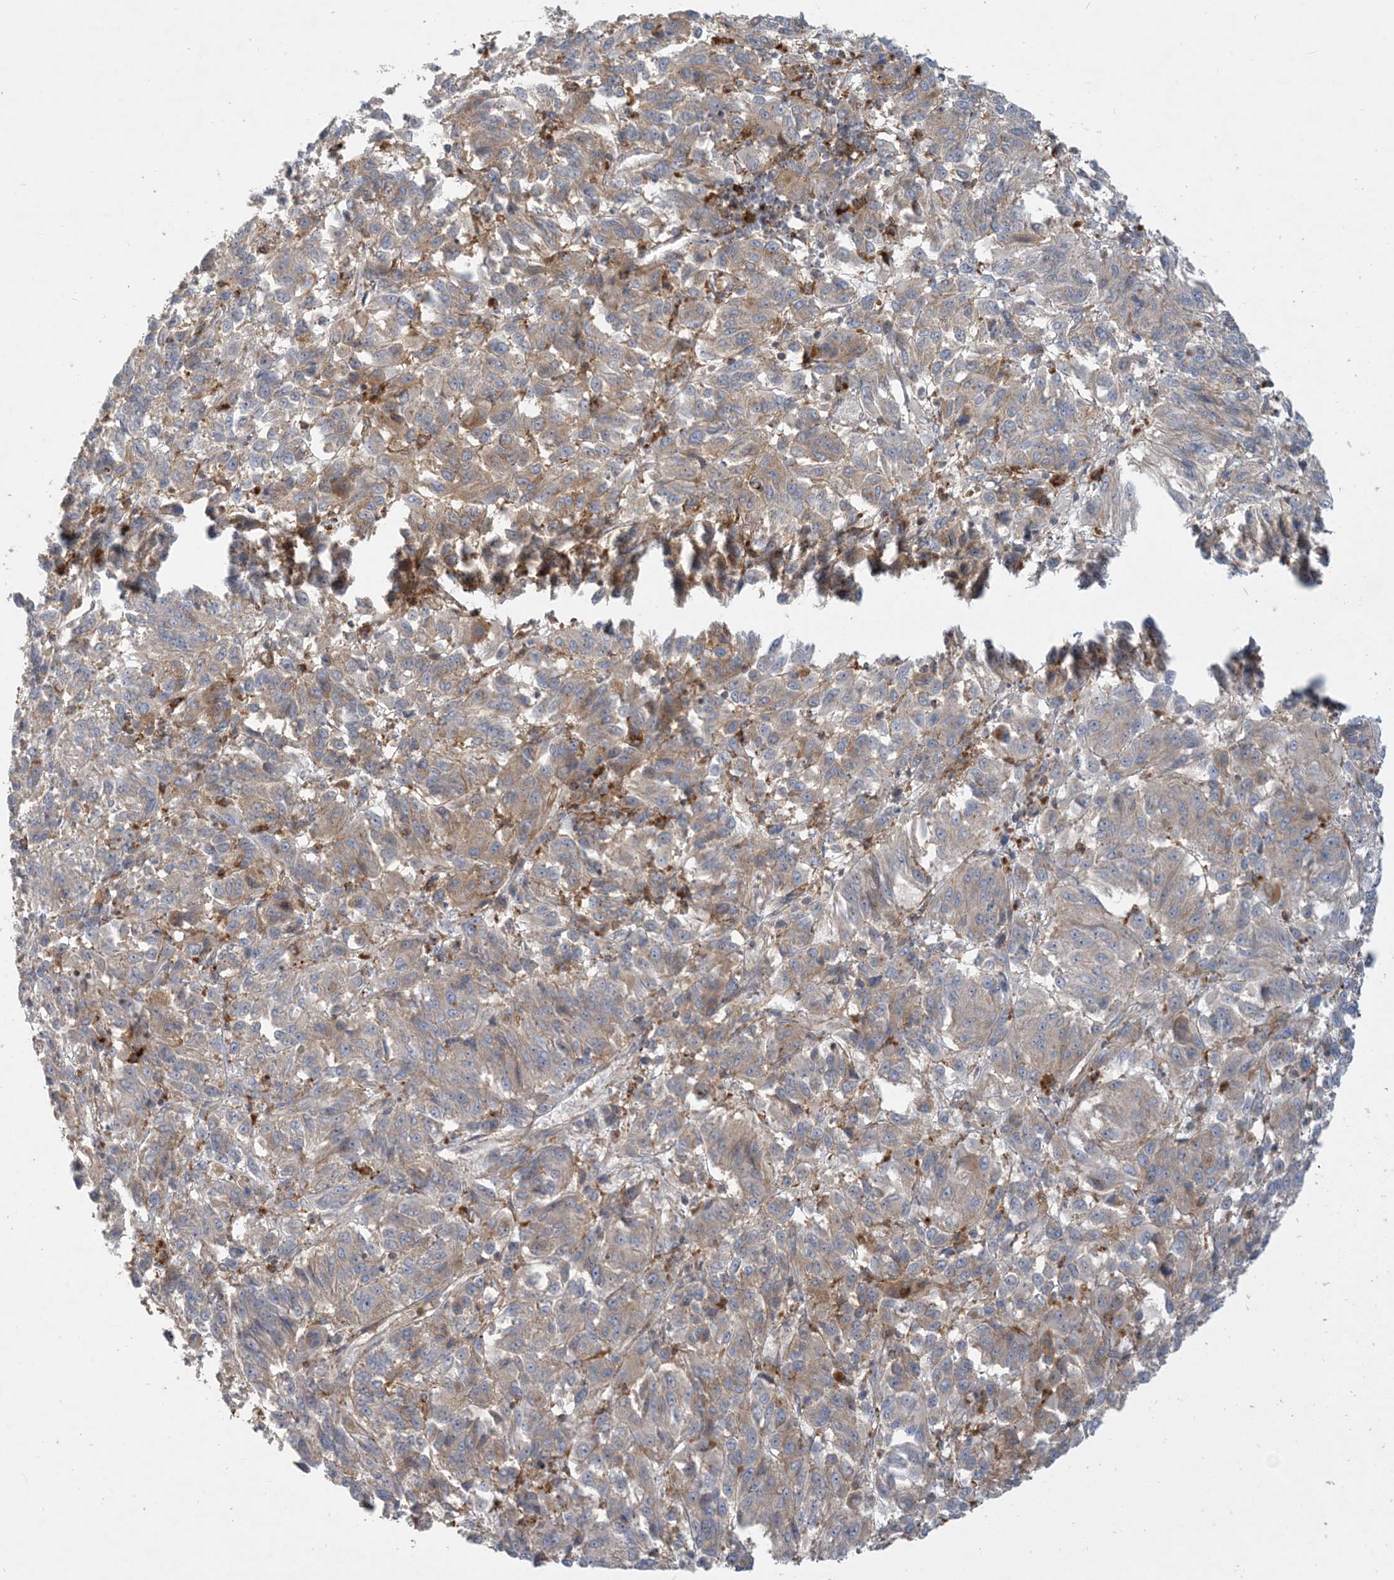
{"staining": {"intensity": "weak", "quantity": ">75%", "location": "cytoplasmic/membranous"}, "tissue": "melanoma", "cell_type": "Tumor cells", "image_type": "cancer", "snomed": [{"axis": "morphology", "description": "Malignant melanoma, Metastatic site"}, {"axis": "topography", "description": "Lung"}], "caption": "This is a photomicrograph of immunohistochemistry staining of malignant melanoma (metastatic site), which shows weak staining in the cytoplasmic/membranous of tumor cells.", "gene": "SPPL2A", "patient": {"sex": "male", "age": 64}}